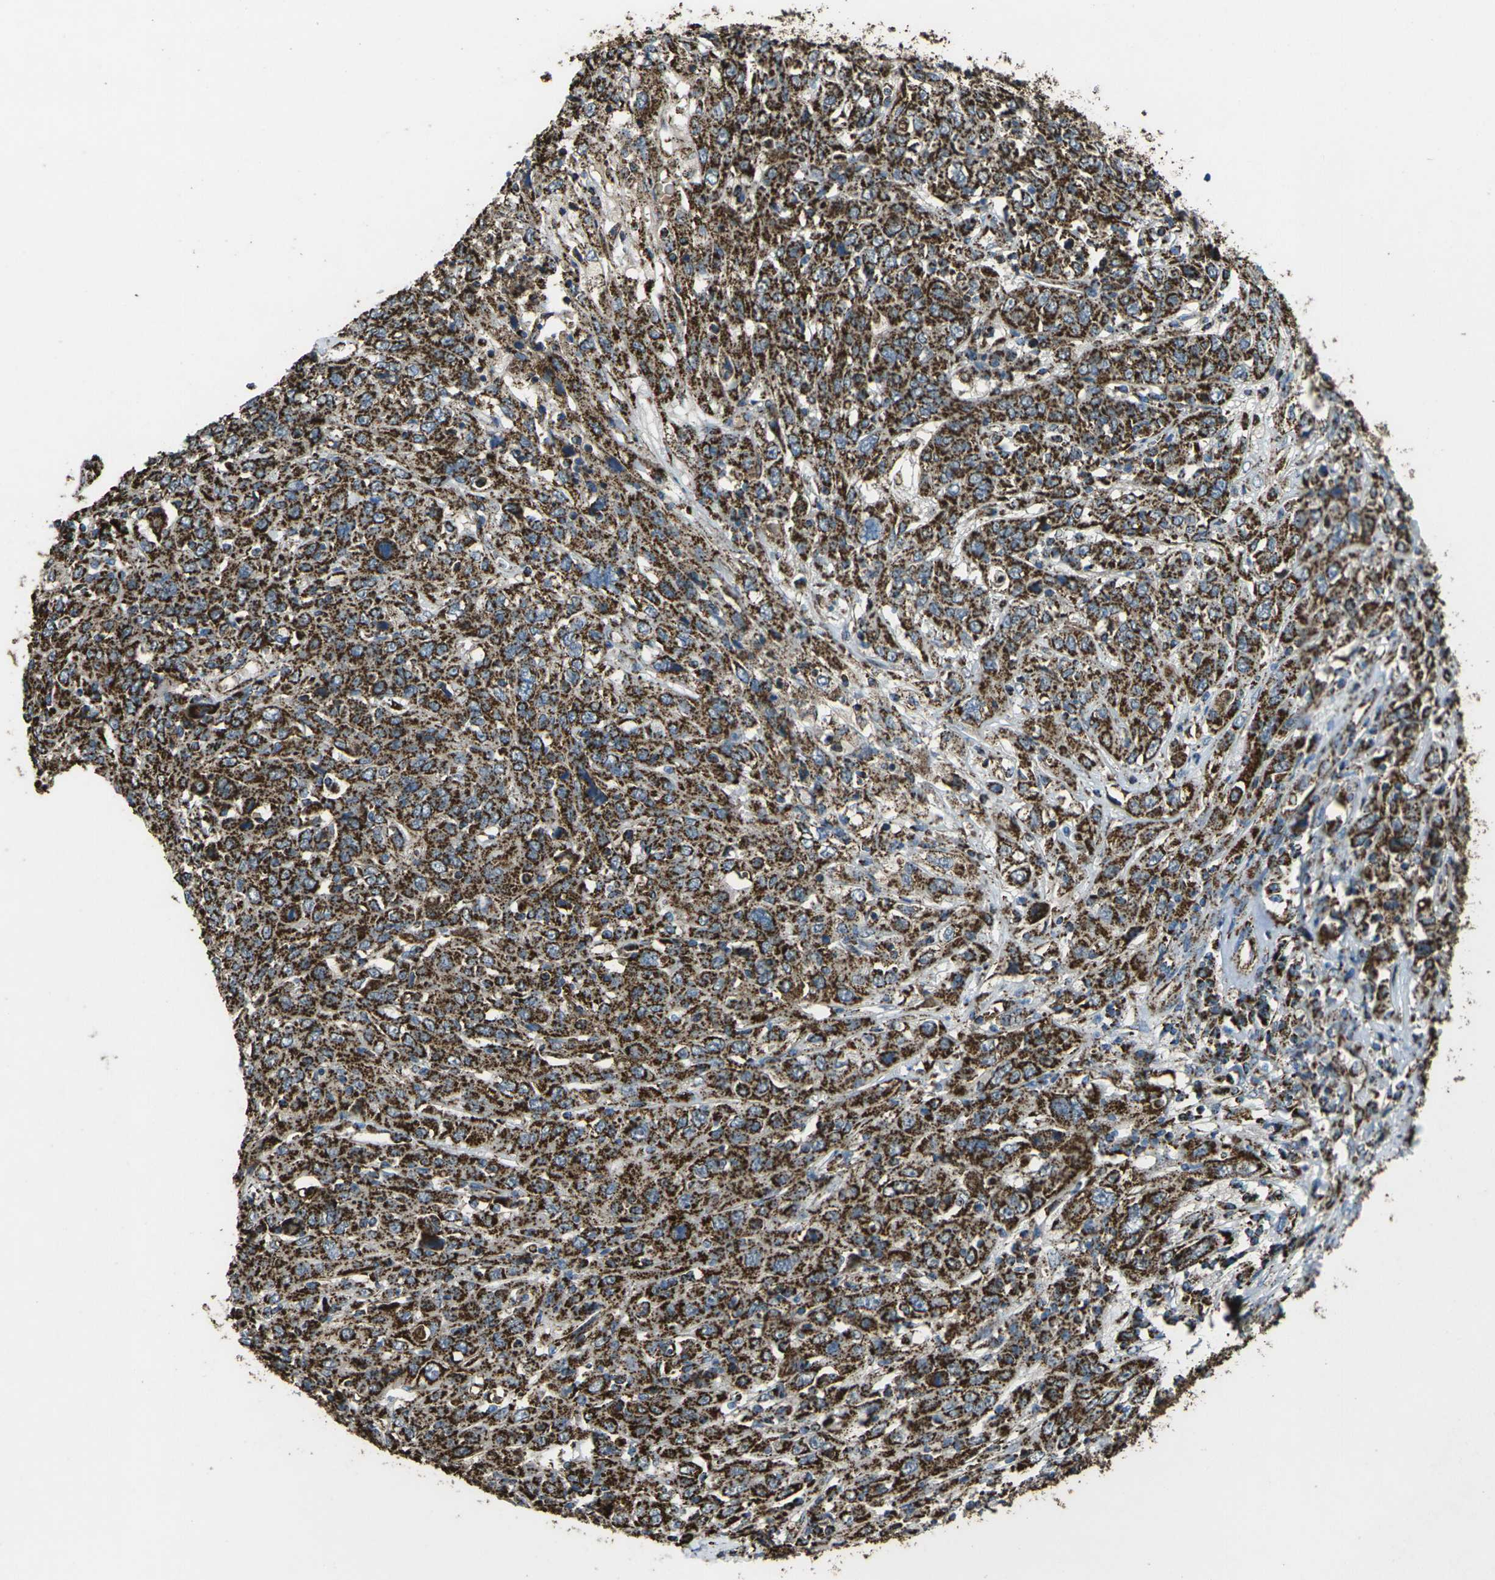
{"staining": {"intensity": "strong", "quantity": ">75%", "location": "cytoplasmic/membranous"}, "tissue": "cervical cancer", "cell_type": "Tumor cells", "image_type": "cancer", "snomed": [{"axis": "morphology", "description": "Squamous cell carcinoma, NOS"}, {"axis": "topography", "description": "Cervix"}], "caption": "Squamous cell carcinoma (cervical) stained with a protein marker exhibits strong staining in tumor cells.", "gene": "KLHL5", "patient": {"sex": "female", "age": 46}}